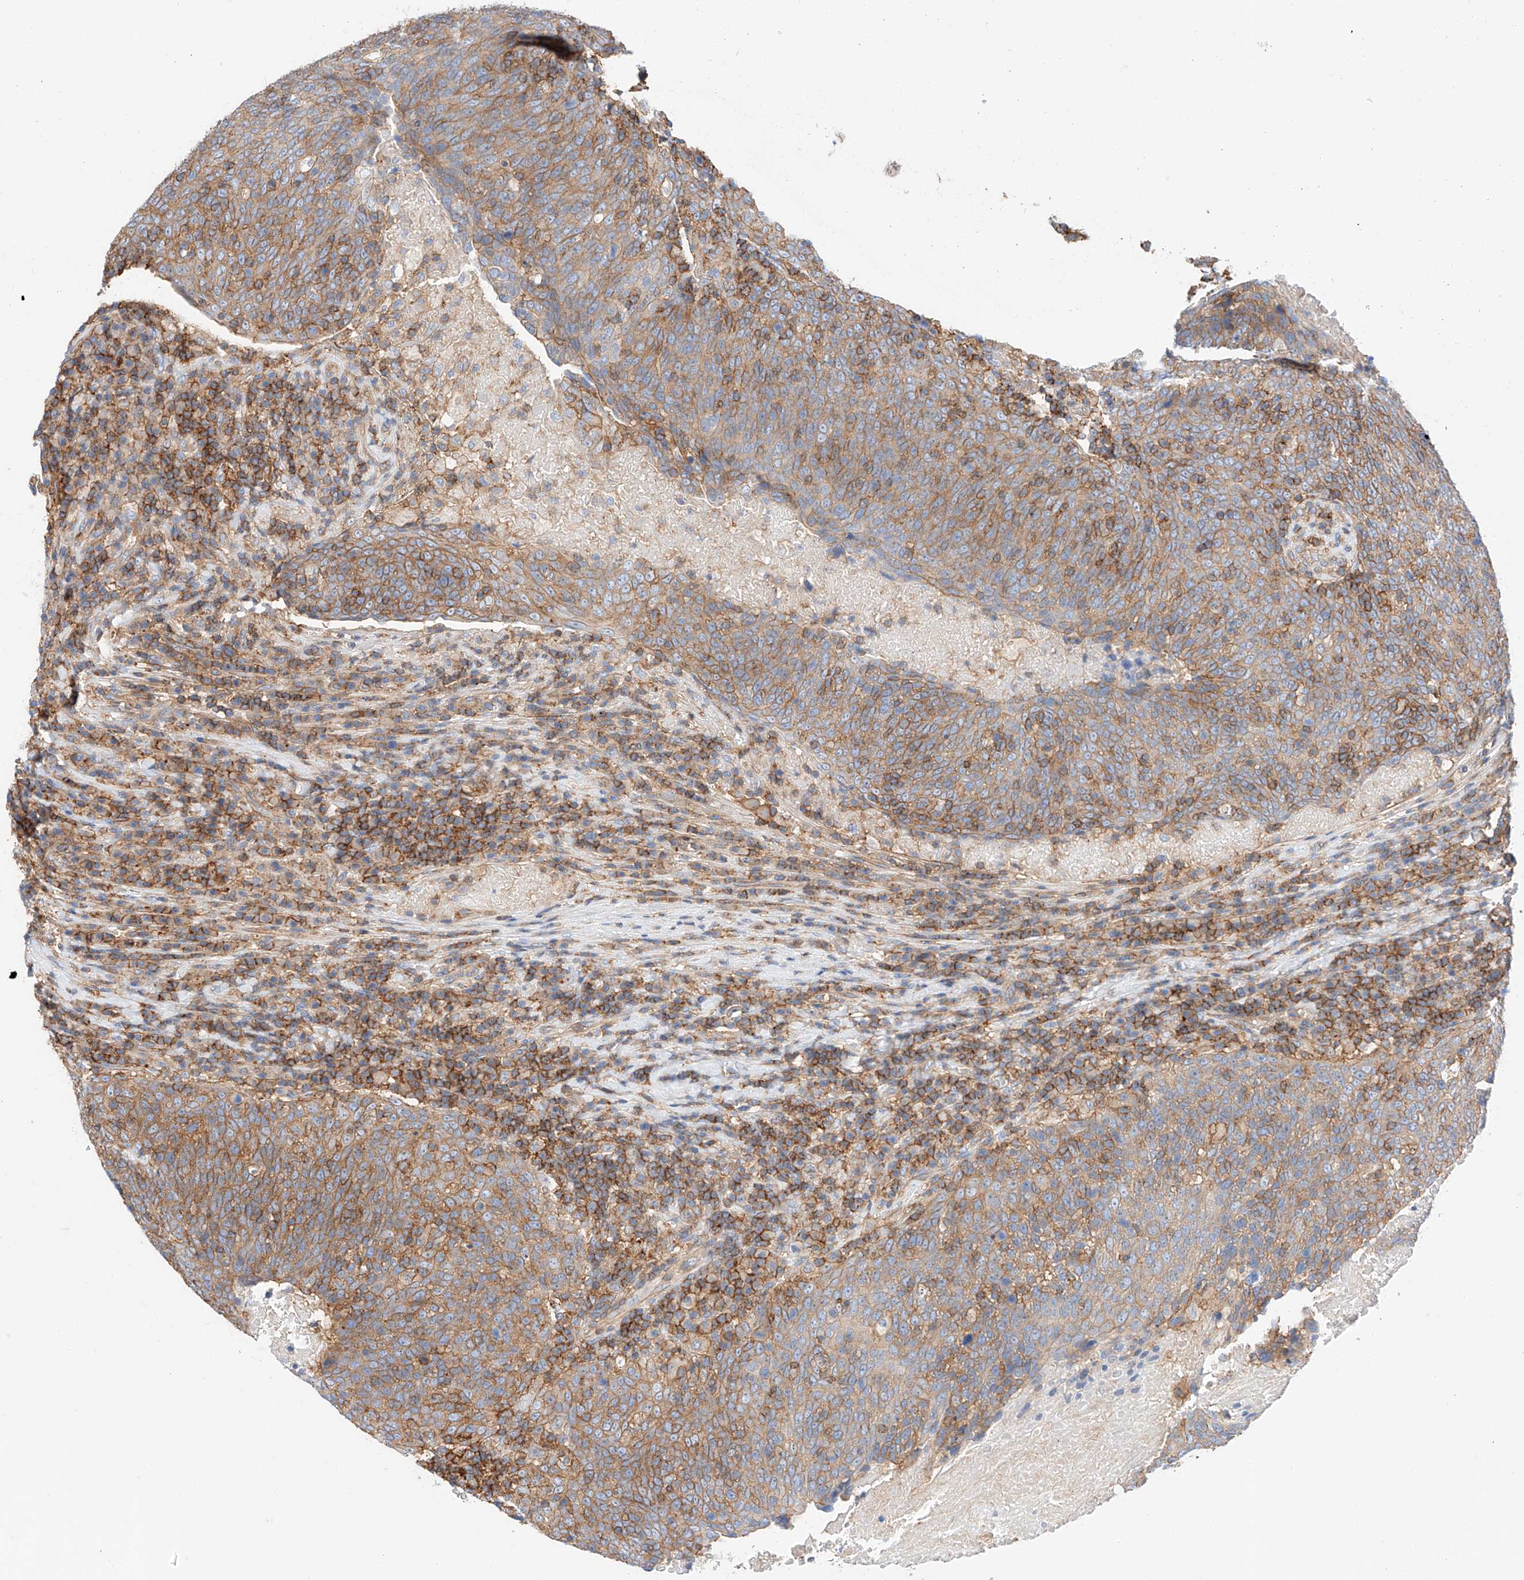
{"staining": {"intensity": "moderate", "quantity": ">75%", "location": "cytoplasmic/membranous"}, "tissue": "head and neck cancer", "cell_type": "Tumor cells", "image_type": "cancer", "snomed": [{"axis": "morphology", "description": "Squamous cell carcinoma, NOS"}, {"axis": "morphology", "description": "Squamous cell carcinoma, metastatic, NOS"}, {"axis": "topography", "description": "Lymph node"}, {"axis": "topography", "description": "Head-Neck"}], "caption": "Head and neck cancer (squamous cell carcinoma) stained with immunohistochemistry (IHC) shows moderate cytoplasmic/membranous staining in about >75% of tumor cells. Ihc stains the protein in brown and the nuclei are stained blue.", "gene": "HAUS4", "patient": {"sex": "male", "age": 62}}